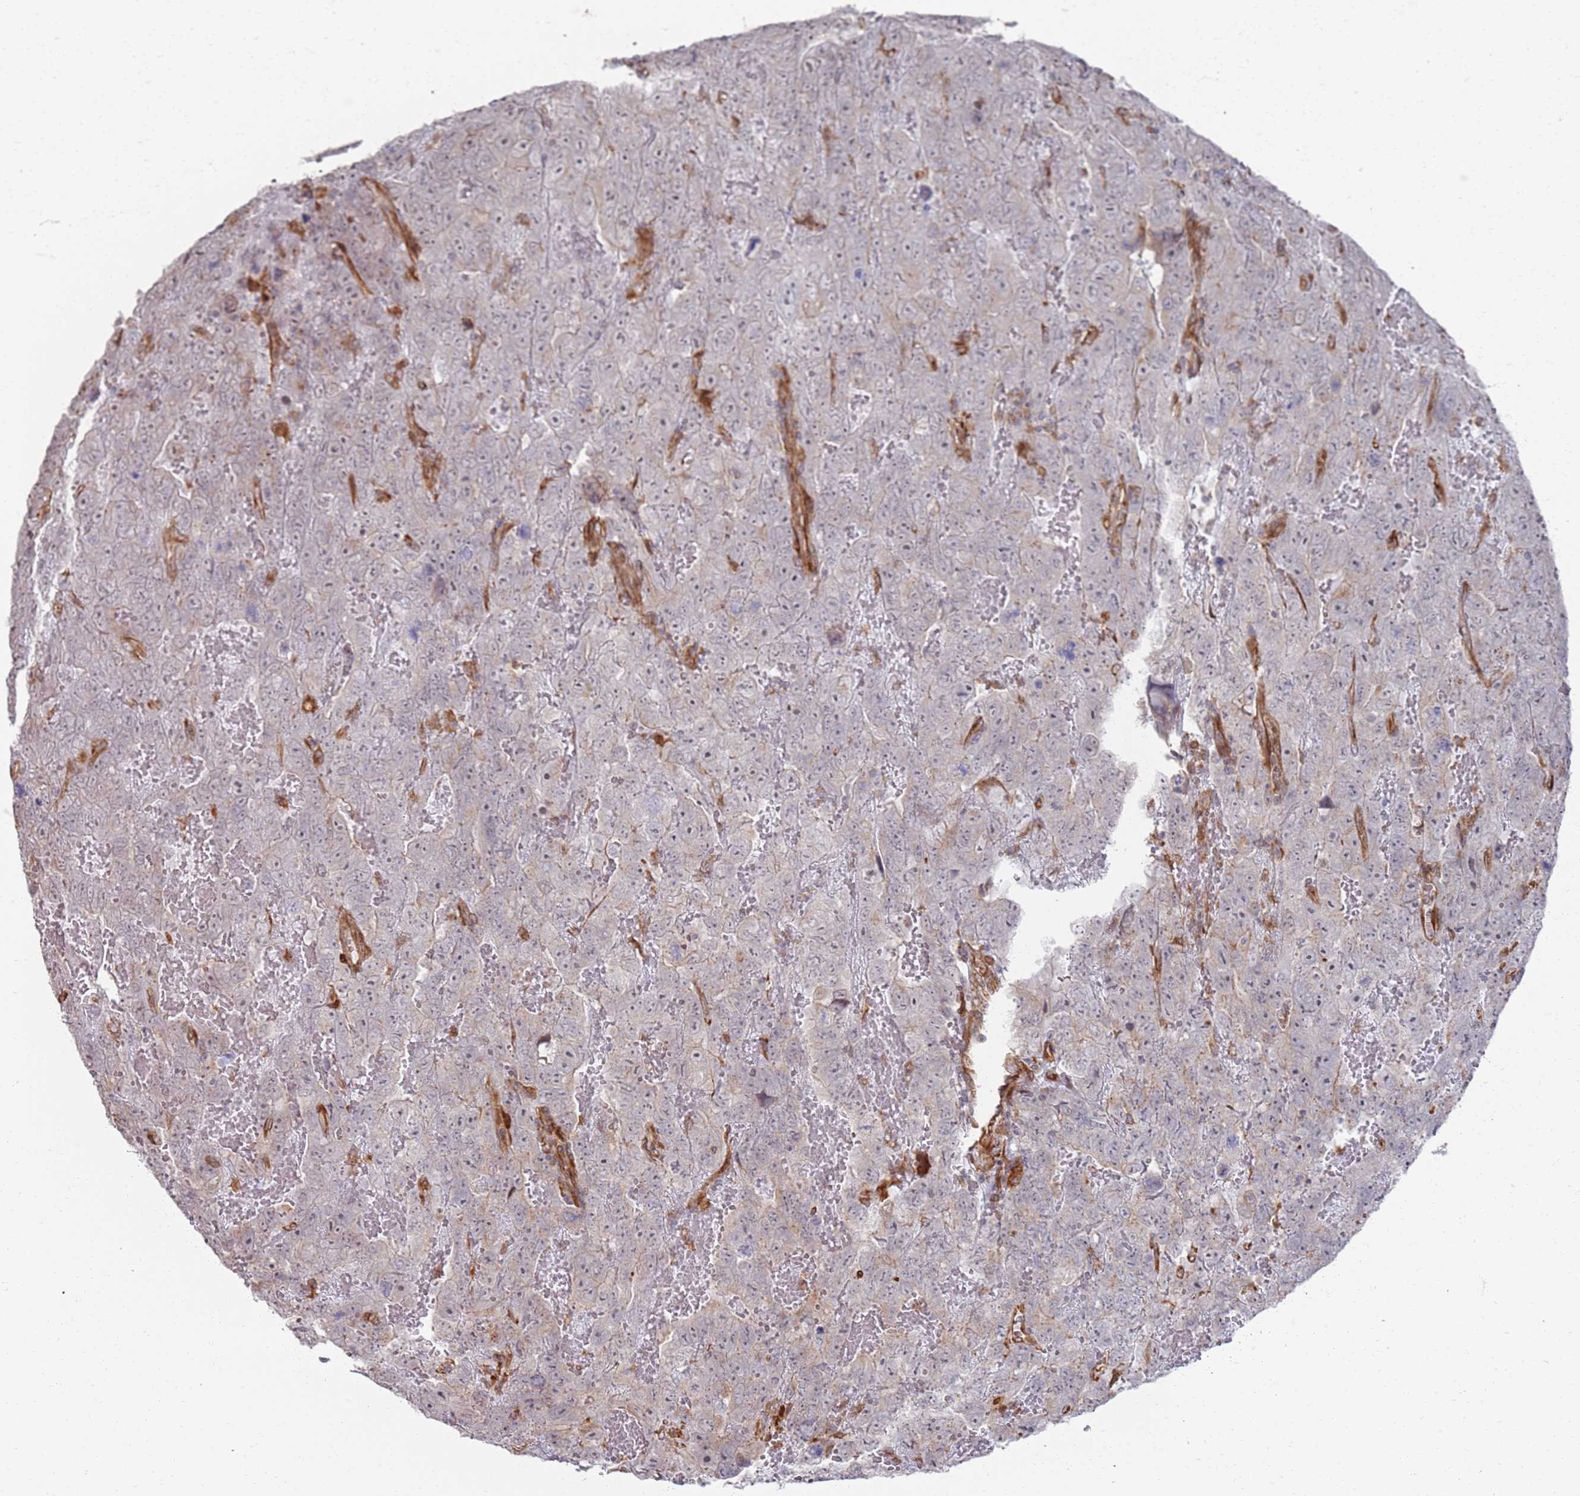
{"staining": {"intensity": "negative", "quantity": "none", "location": "none"}, "tissue": "testis cancer", "cell_type": "Tumor cells", "image_type": "cancer", "snomed": [{"axis": "morphology", "description": "Carcinoma, Embryonal, NOS"}, {"axis": "topography", "description": "Testis"}], "caption": "Immunohistochemical staining of human embryonal carcinoma (testis) exhibits no significant expression in tumor cells.", "gene": "PHF21A", "patient": {"sex": "male", "age": 45}}